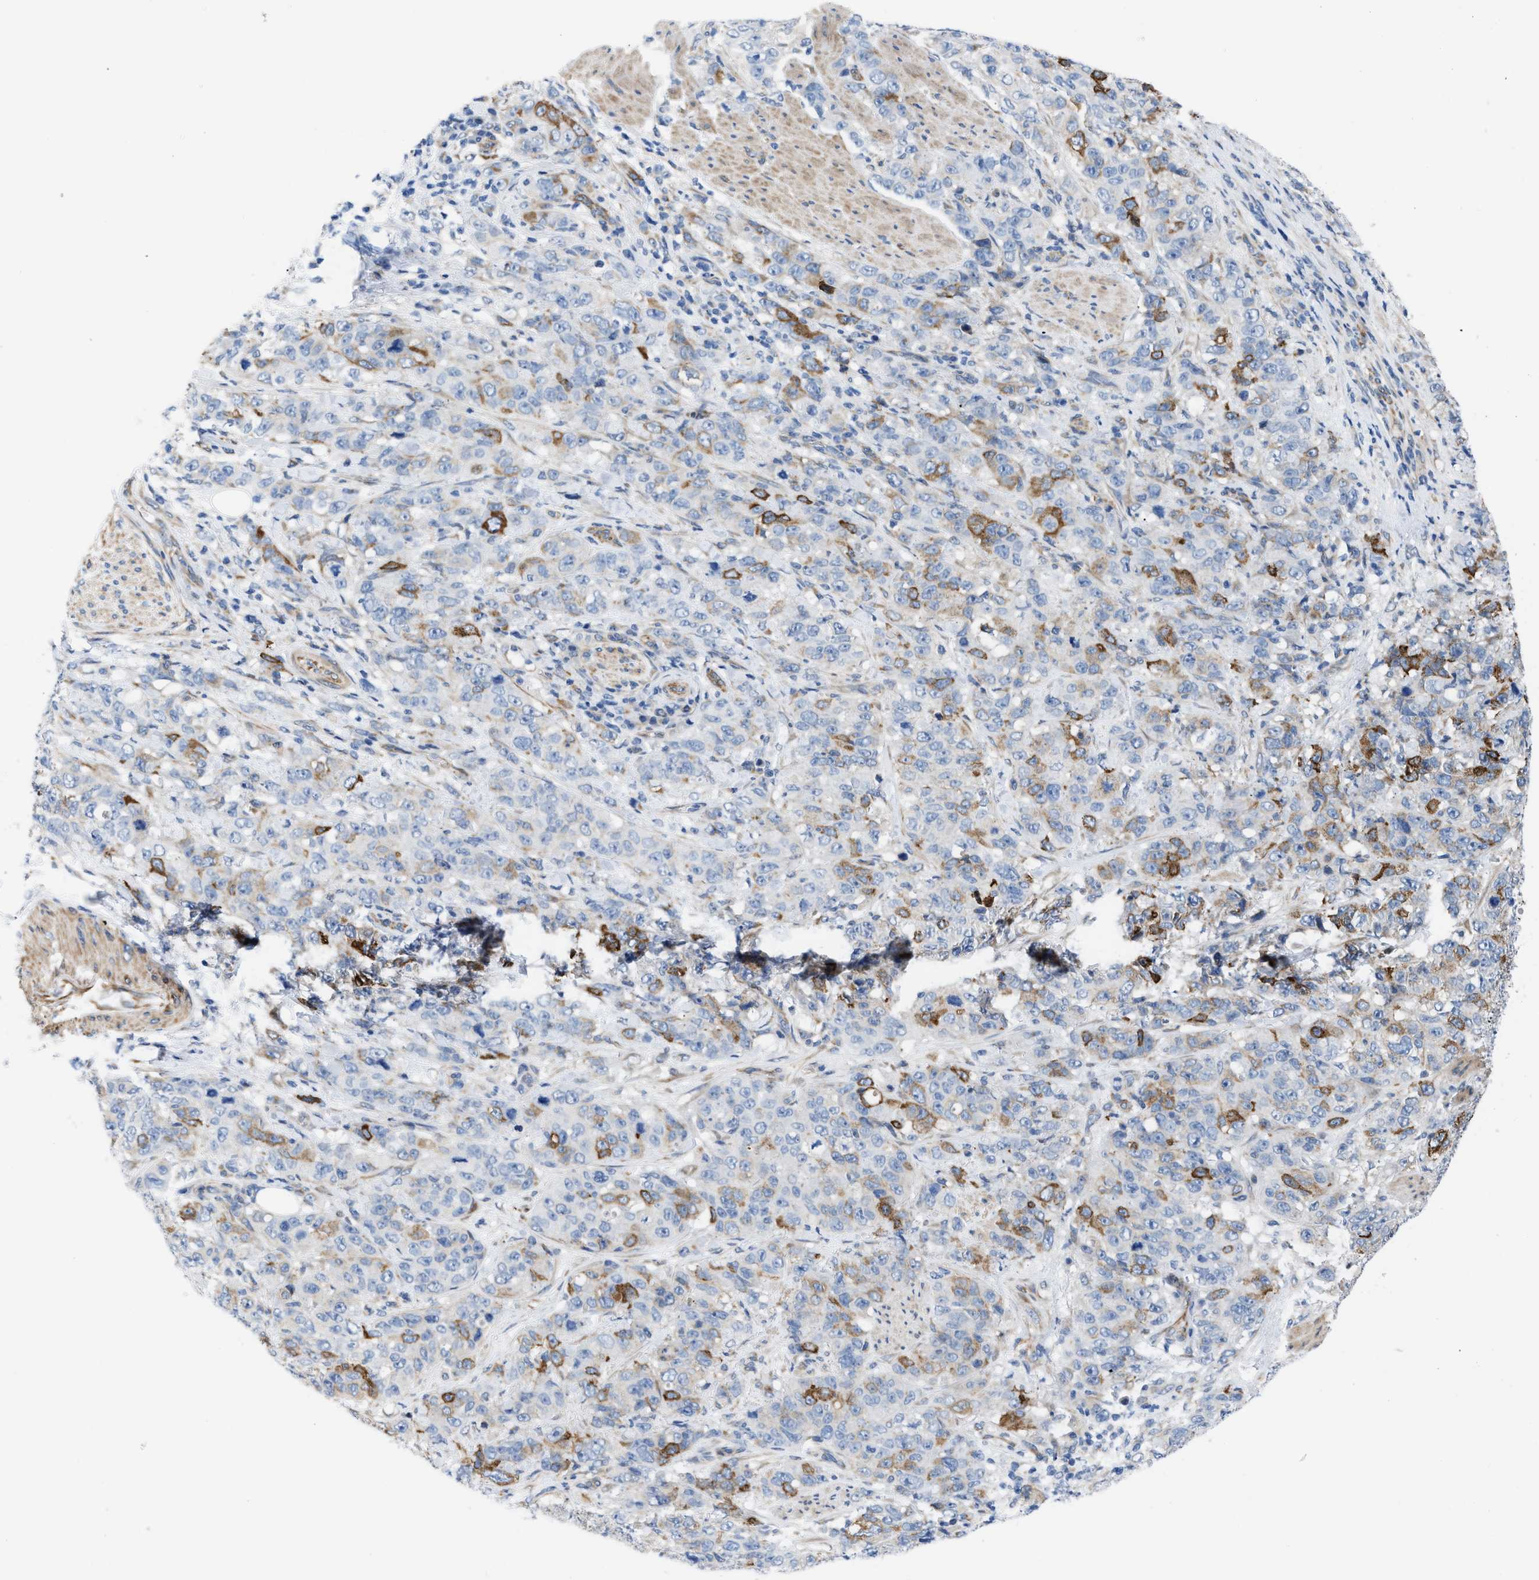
{"staining": {"intensity": "strong", "quantity": "<25%", "location": "cytoplasmic/membranous"}, "tissue": "stomach cancer", "cell_type": "Tumor cells", "image_type": "cancer", "snomed": [{"axis": "morphology", "description": "Adenocarcinoma, NOS"}, {"axis": "topography", "description": "Stomach"}], "caption": "This is a histology image of immunohistochemistry staining of stomach cancer, which shows strong staining in the cytoplasmic/membranous of tumor cells.", "gene": "TFPI", "patient": {"sex": "male", "age": 48}}